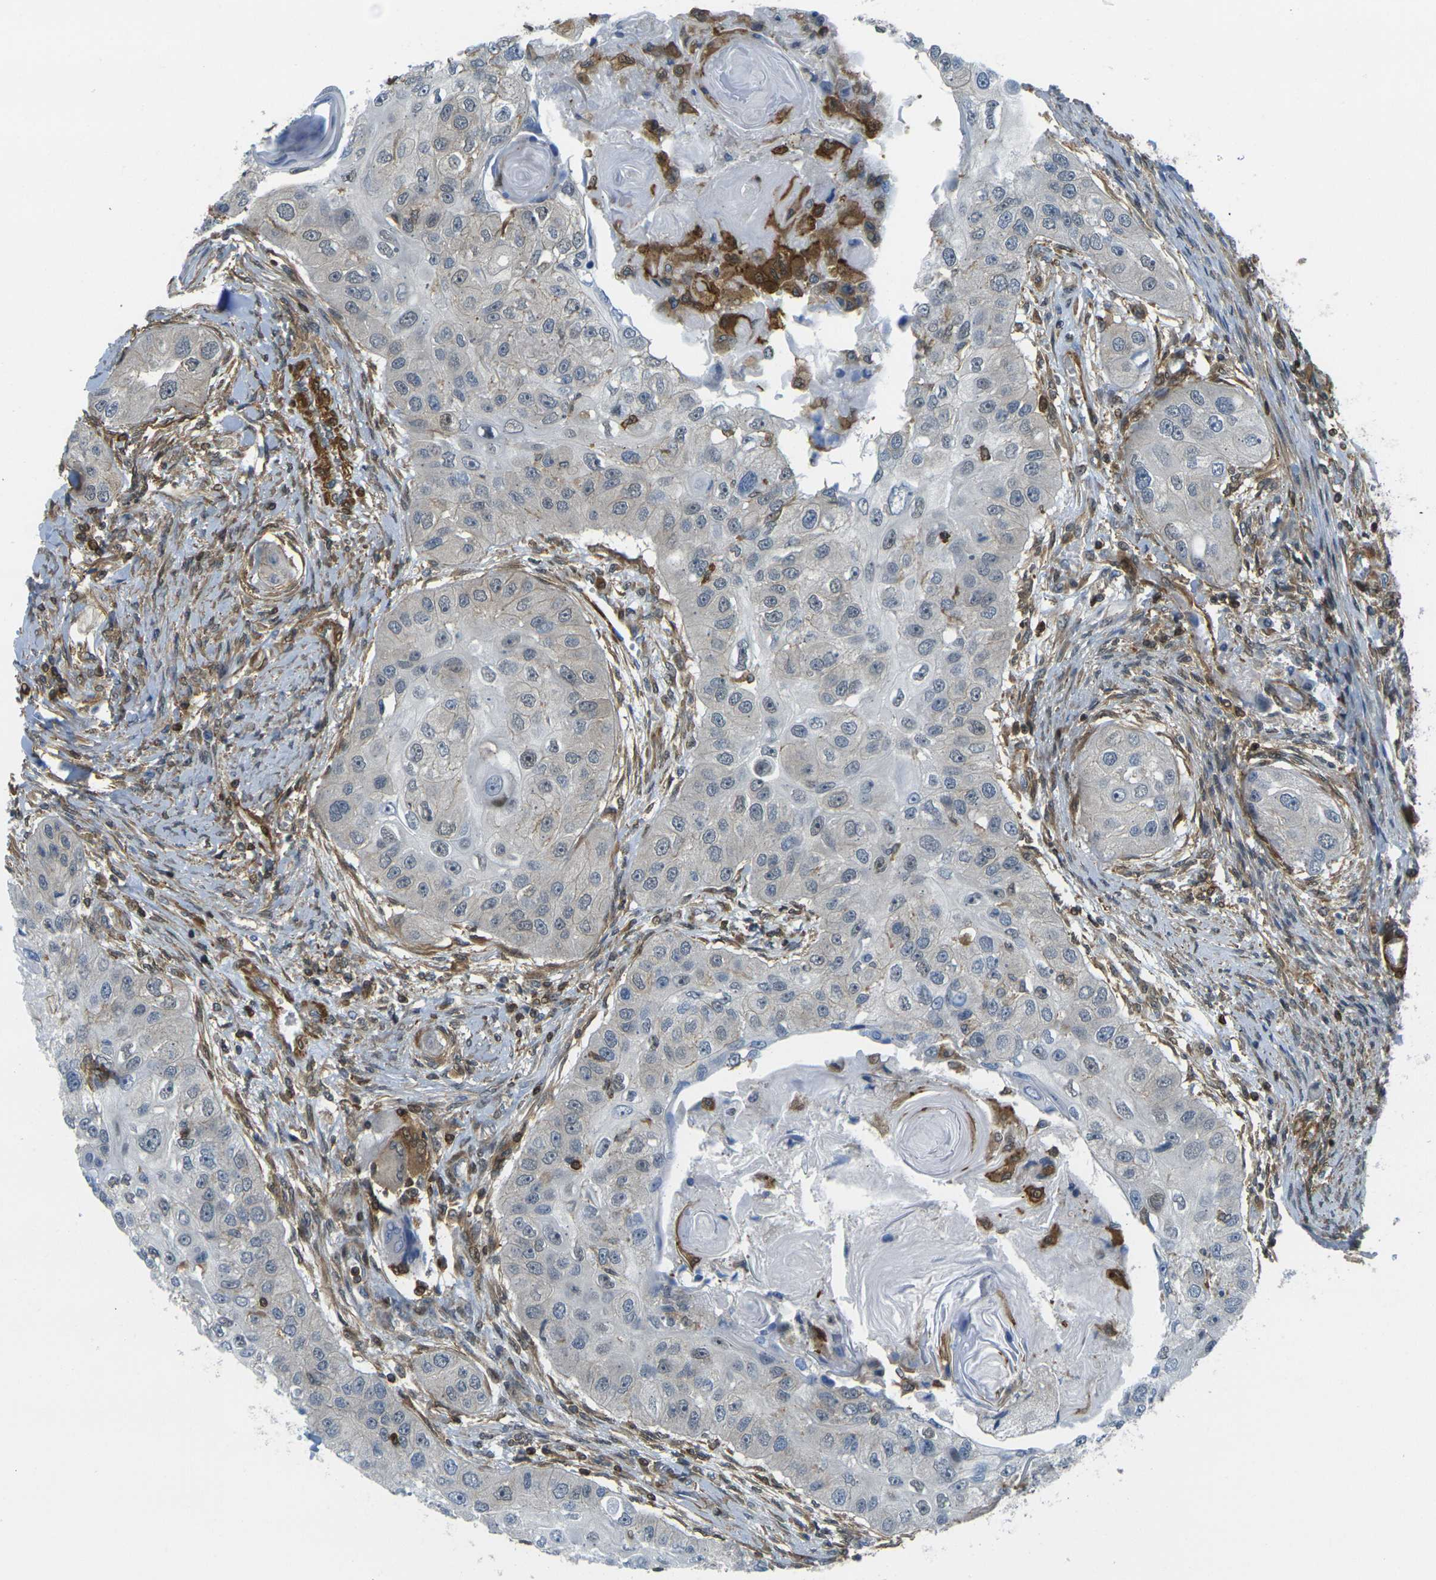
{"staining": {"intensity": "negative", "quantity": "none", "location": "none"}, "tissue": "head and neck cancer", "cell_type": "Tumor cells", "image_type": "cancer", "snomed": [{"axis": "morphology", "description": "Normal tissue, NOS"}, {"axis": "morphology", "description": "Squamous cell carcinoma, NOS"}, {"axis": "topography", "description": "Skeletal muscle"}, {"axis": "topography", "description": "Head-Neck"}], "caption": "This is a micrograph of IHC staining of head and neck cancer (squamous cell carcinoma), which shows no staining in tumor cells.", "gene": "LASP1", "patient": {"sex": "male", "age": 51}}